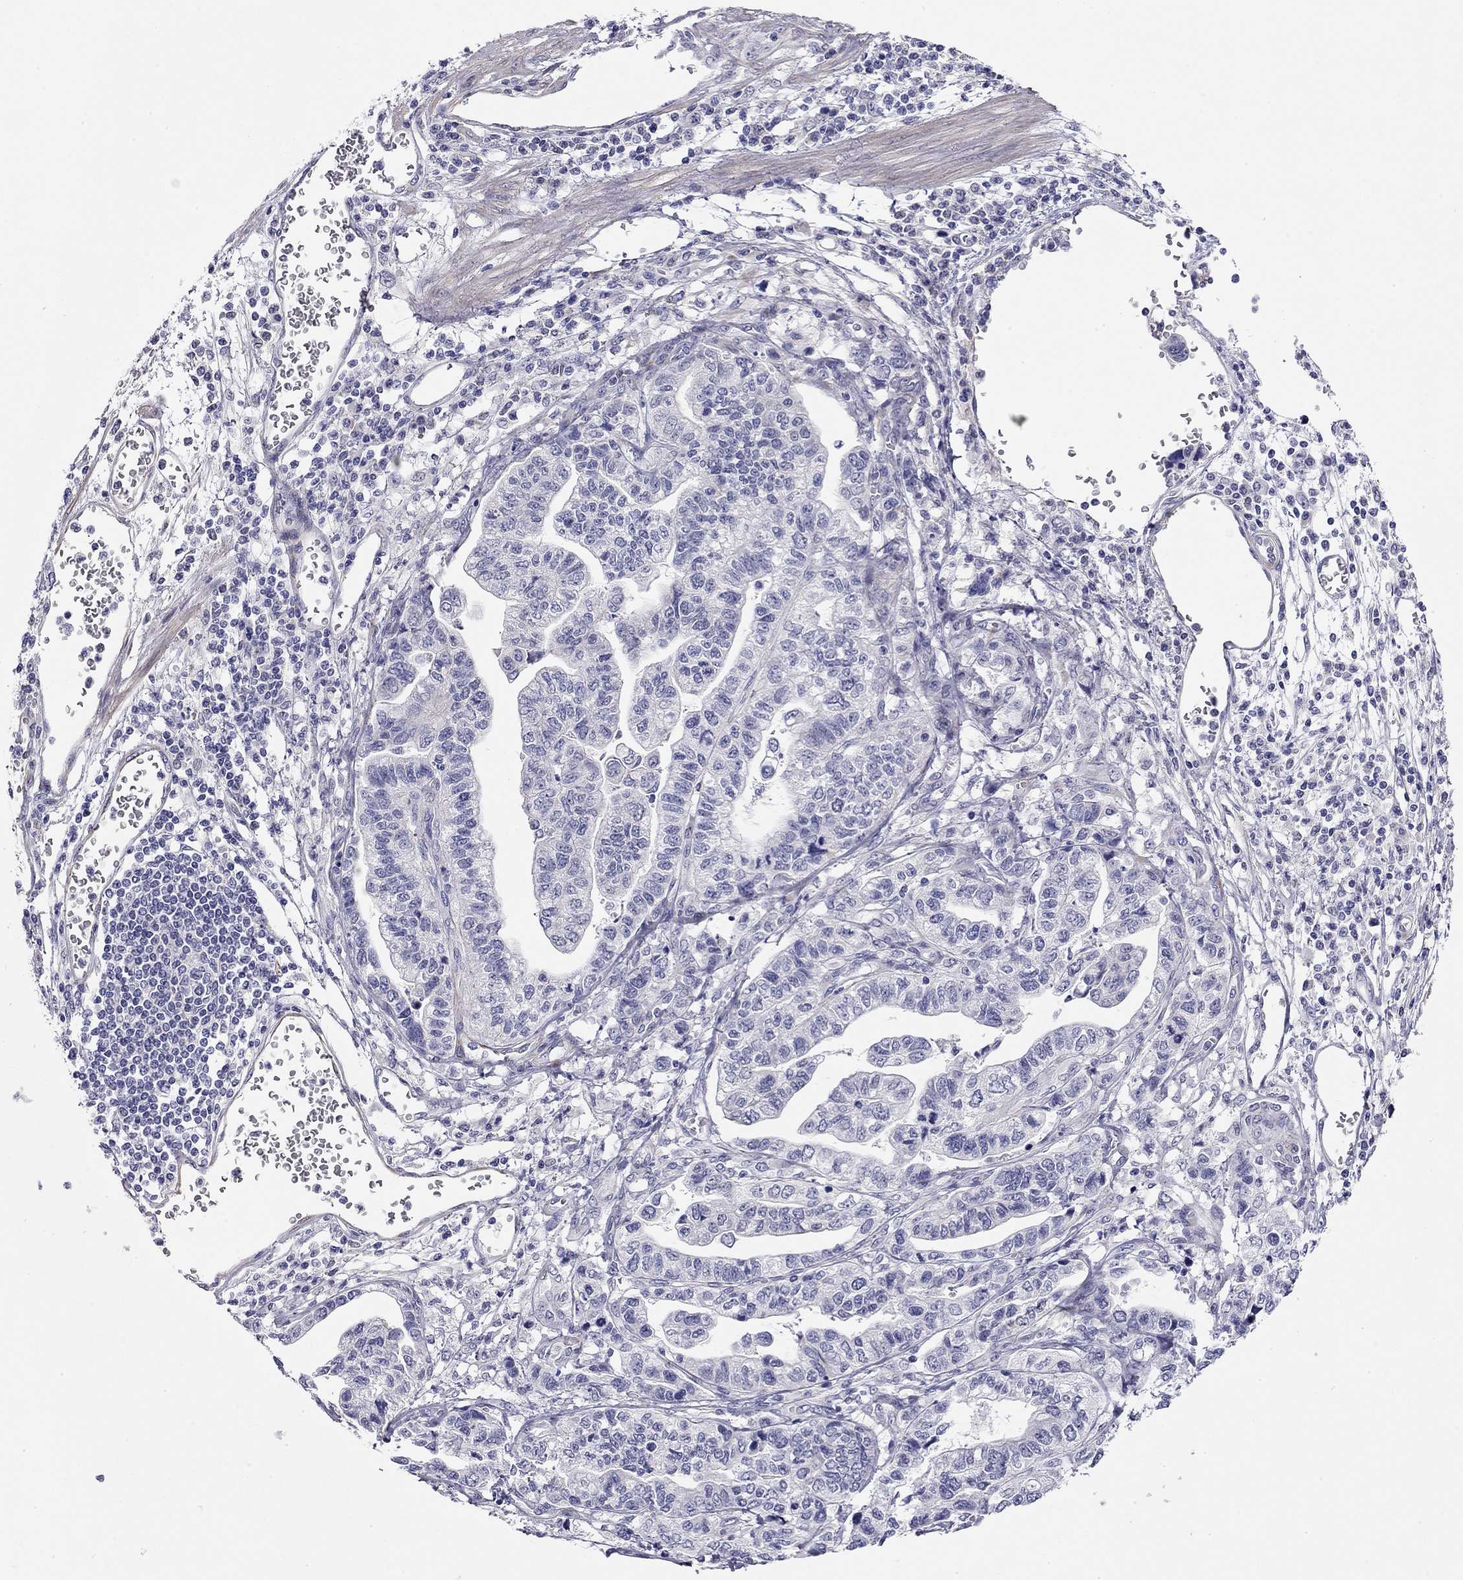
{"staining": {"intensity": "negative", "quantity": "none", "location": "none"}, "tissue": "stomach cancer", "cell_type": "Tumor cells", "image_type": "cancer", "snomed": [{"axis": "morphology", "description": "Adenocarcinoma, NOS"}, {"axis": "topography", "description": "Stomach, upper"}], "caption": "DAB (3,3'-diaminobenzidine) immunohistochemical staining of human stomach cancer reveals no significant staining in tumor cells.", "gene": "RTL1", "patient": {"sex": "female", "age": 67}}